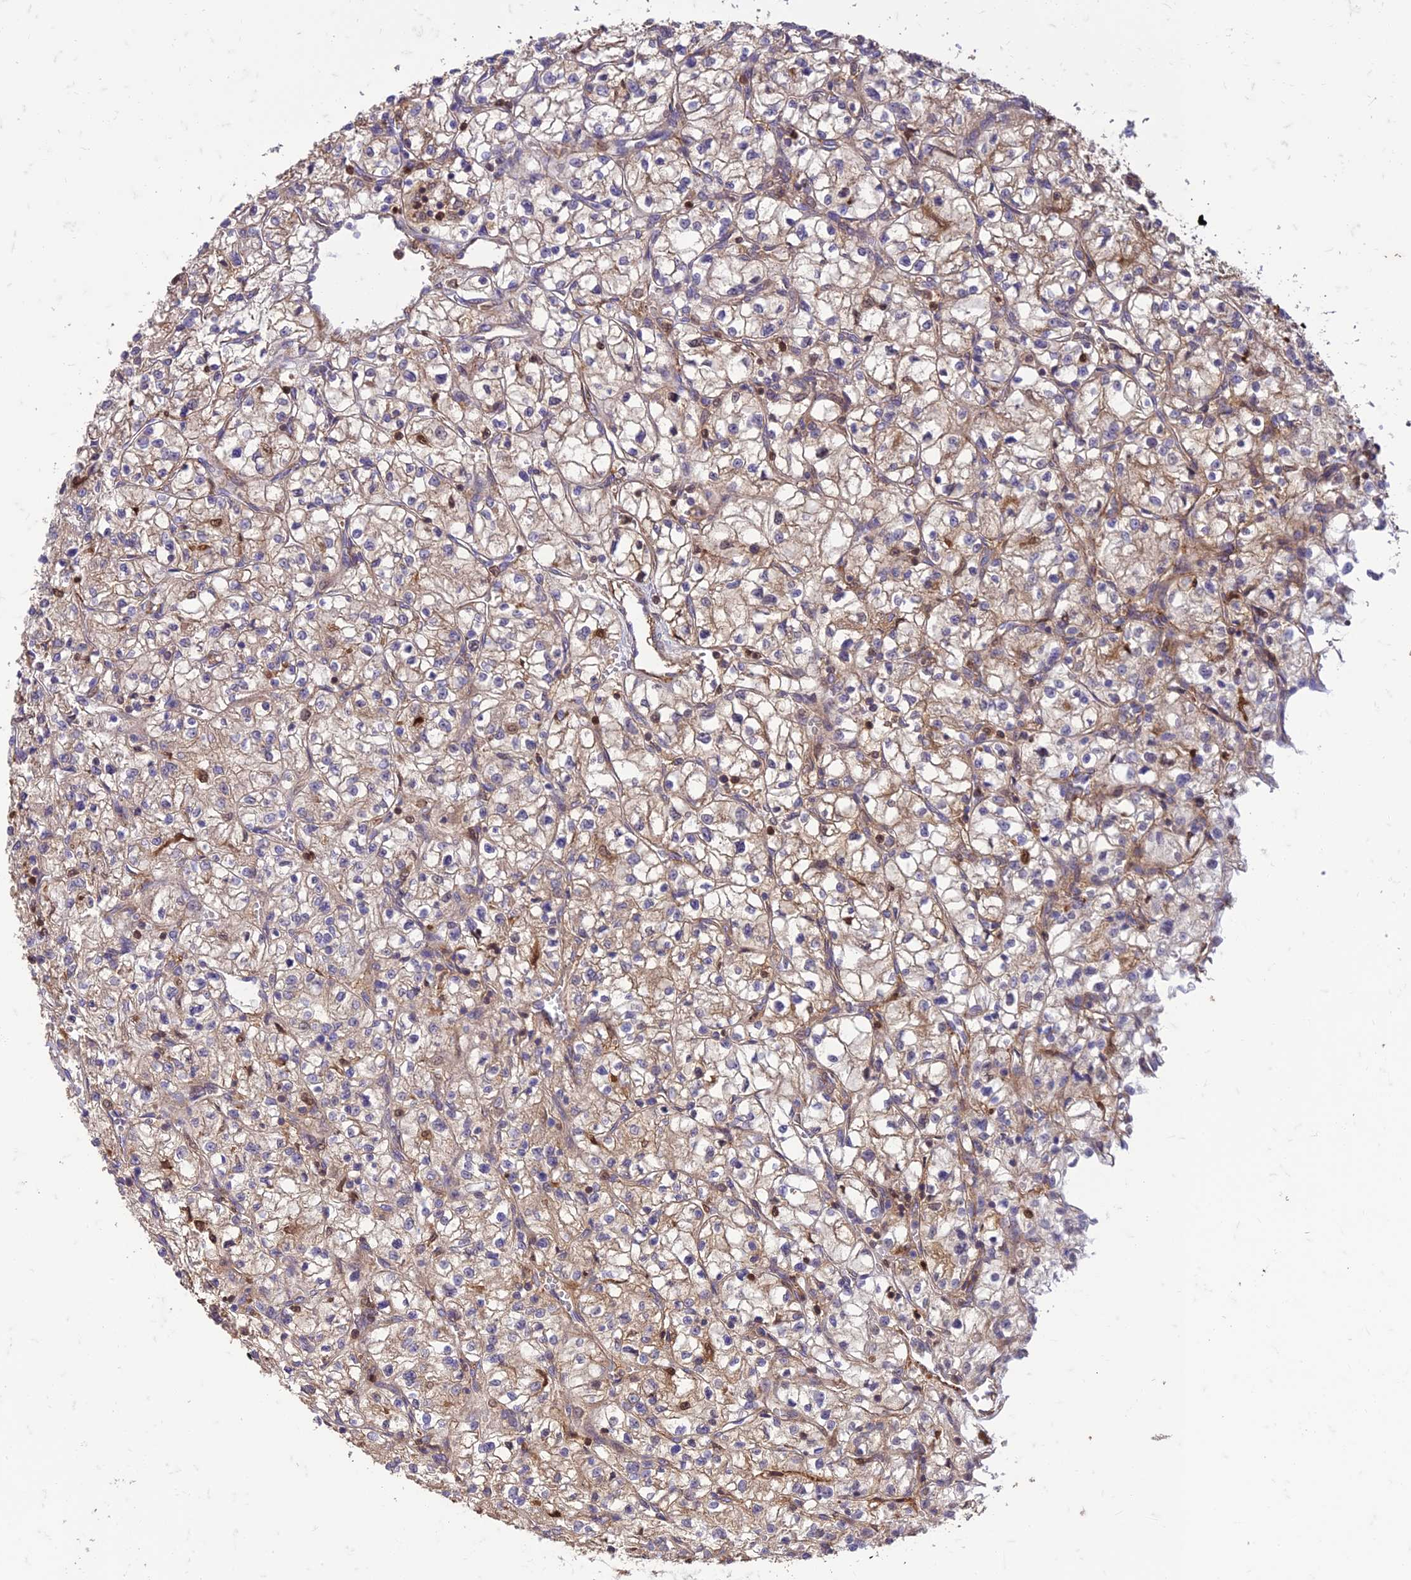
{"staining": {"intensity": "weak", "quantity": ">75%", "location": "cytoplasmic/membranous"}, "tissue": "renal cancer", "cell_type": "Tumor cells", "image_type": "cancer", "snomed": [{"axis": "morphology", "description": "Adenocarcinoma, NOS"}, {"axis": "topography", "description": "Kidney"}], "caption": "This image exhibits immunohistochemistry (IHC) staining of renal adenocarcinoma, with low weak cytoplasmic/membranous expression in about >75% of tumor cells.", "gene": "HPSE2", "patient": {"sex": "female", "age": 64}}